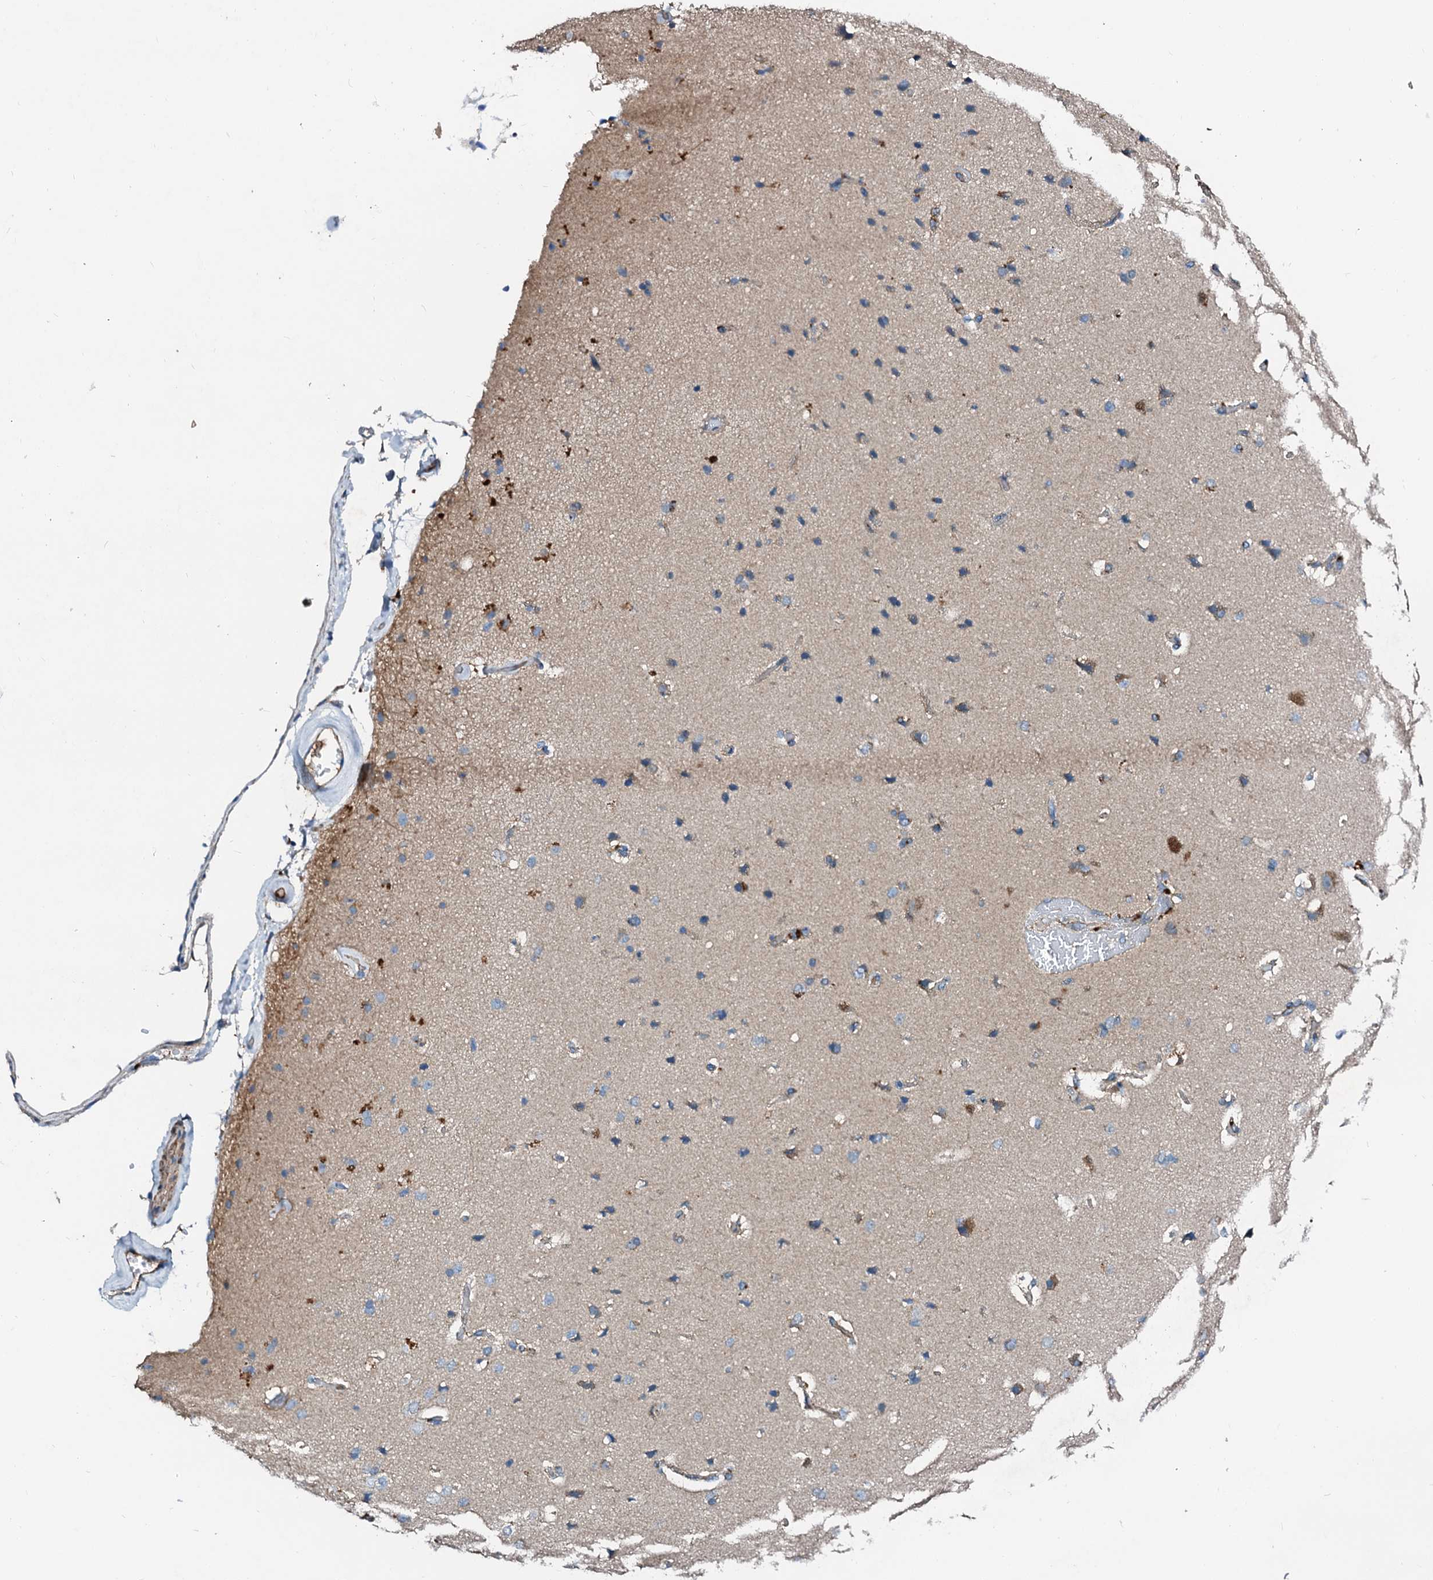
{"staining": {"intensity": "negative", "quantity": "none", "location": "none"}, "tissue": "cerebral cortex", "cell_type": "Endothelial cells", "image_type": "normal", "snomed": [{"axis": "morphology", "description": "Normal tissue, NOS"}, {"axis": "topography", "description": "Cerebral cortex"}], "caption": "Immunohistochemistry photomicrograph of benign cerebral cortex stained for a protein (brown), which reveals no expression in endothelial cells. Brightfield microscopy of immunohistochemistry stained with DAB (3,3'-diaminobenzidine) (brown) and hematoxylin (blue), captured at high magnification.", "gene": "FIBIN", "patient": {"sex": "male", "age": 62}}